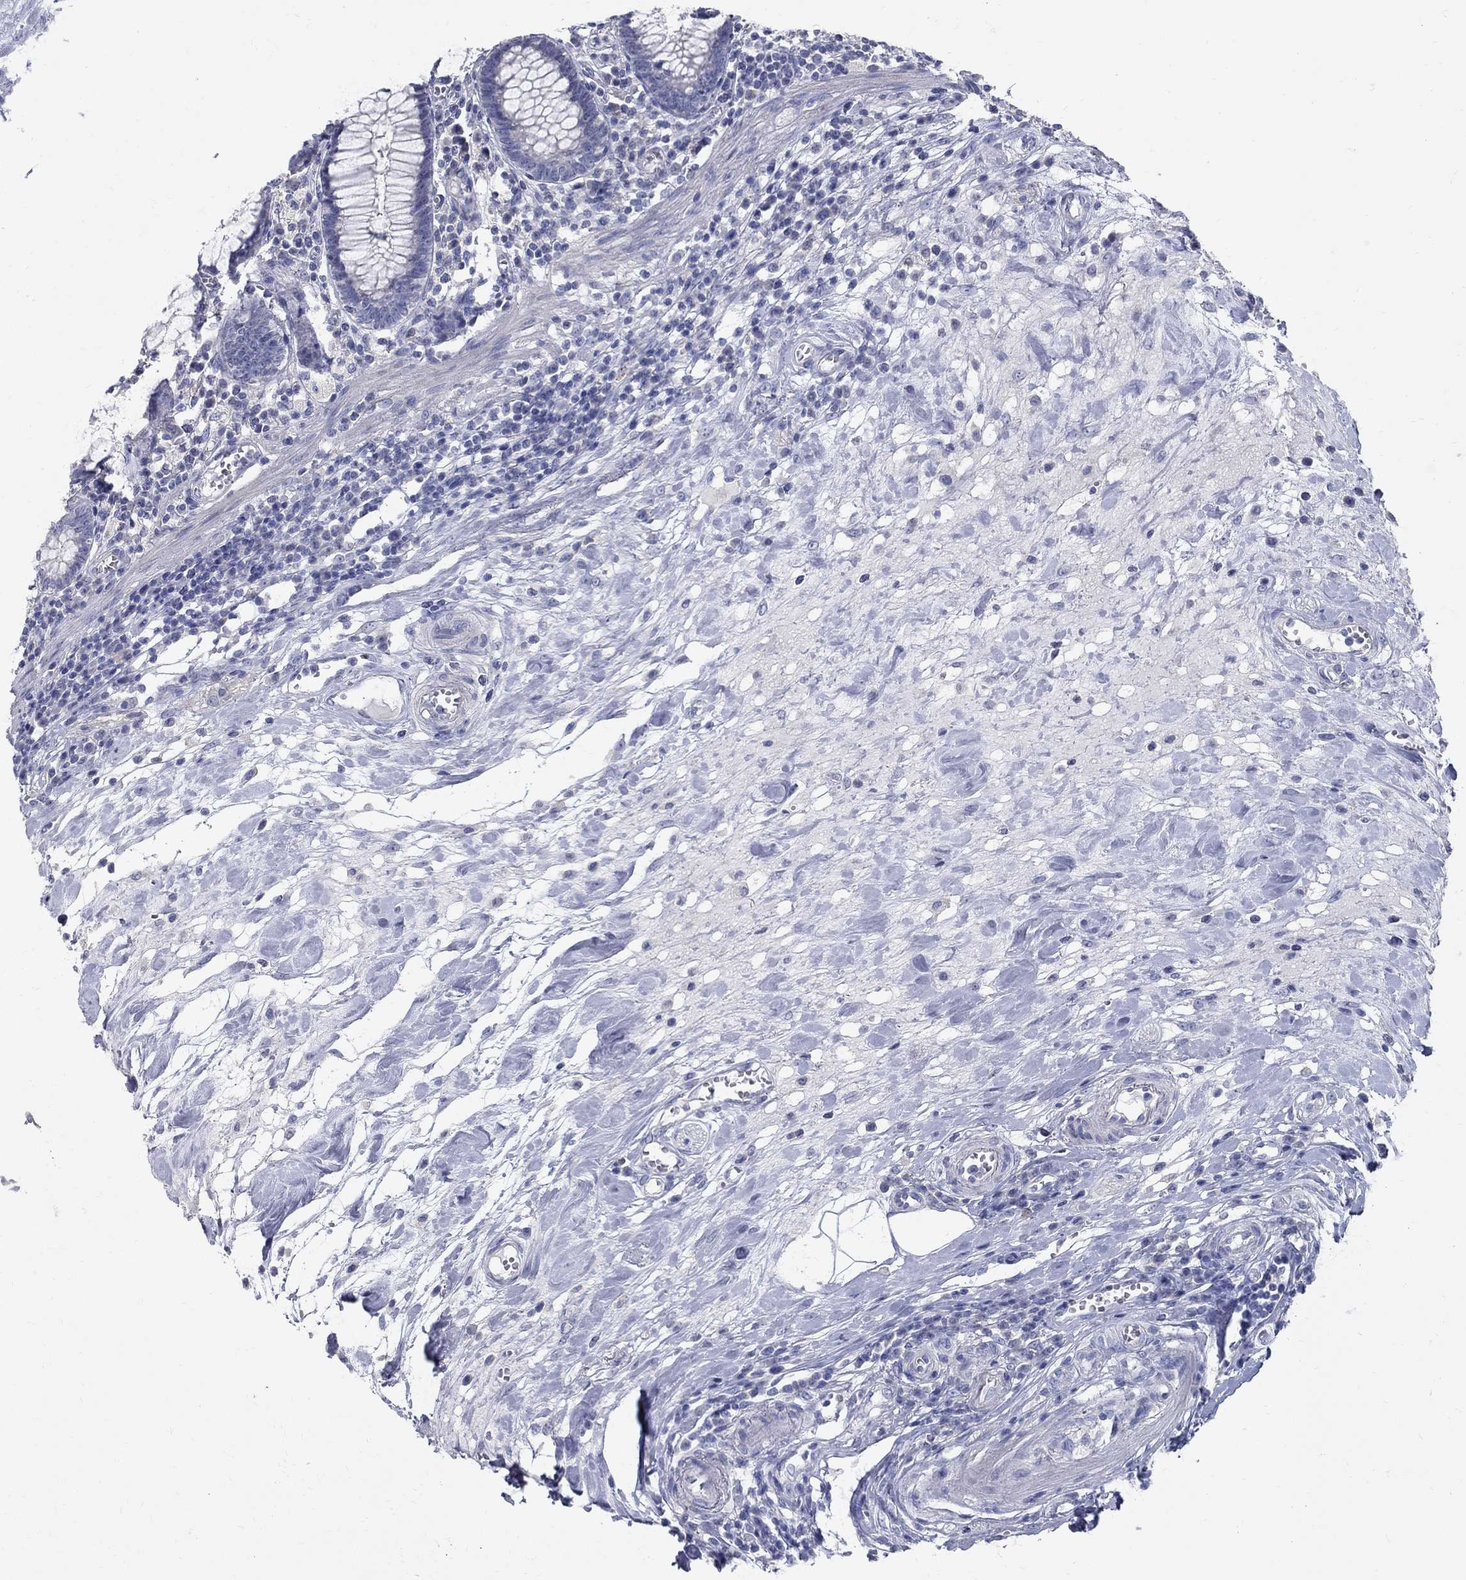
{"staining": {"intensity": "negative", "quantity": "none", "location": "none"}, "tissue": "colon", "cell_type": "Endothelial cells", "image_type": "normal", "snomed": [{"axis": "morphology", "description": "Normal tissue, NOS"}, {"axis": "topography", "description": "Colon"}], "caption": "Immunohistochemistry photomicrograph of normal human colon stained for a protein (brown), which displays no staining in endothelial cells. (DAB (3,3'-diaminobenzidine) IHC with hematoxylin counter stain).", "gene": "TP53TG5", "patient": {"sex": "male", "age": 65}}